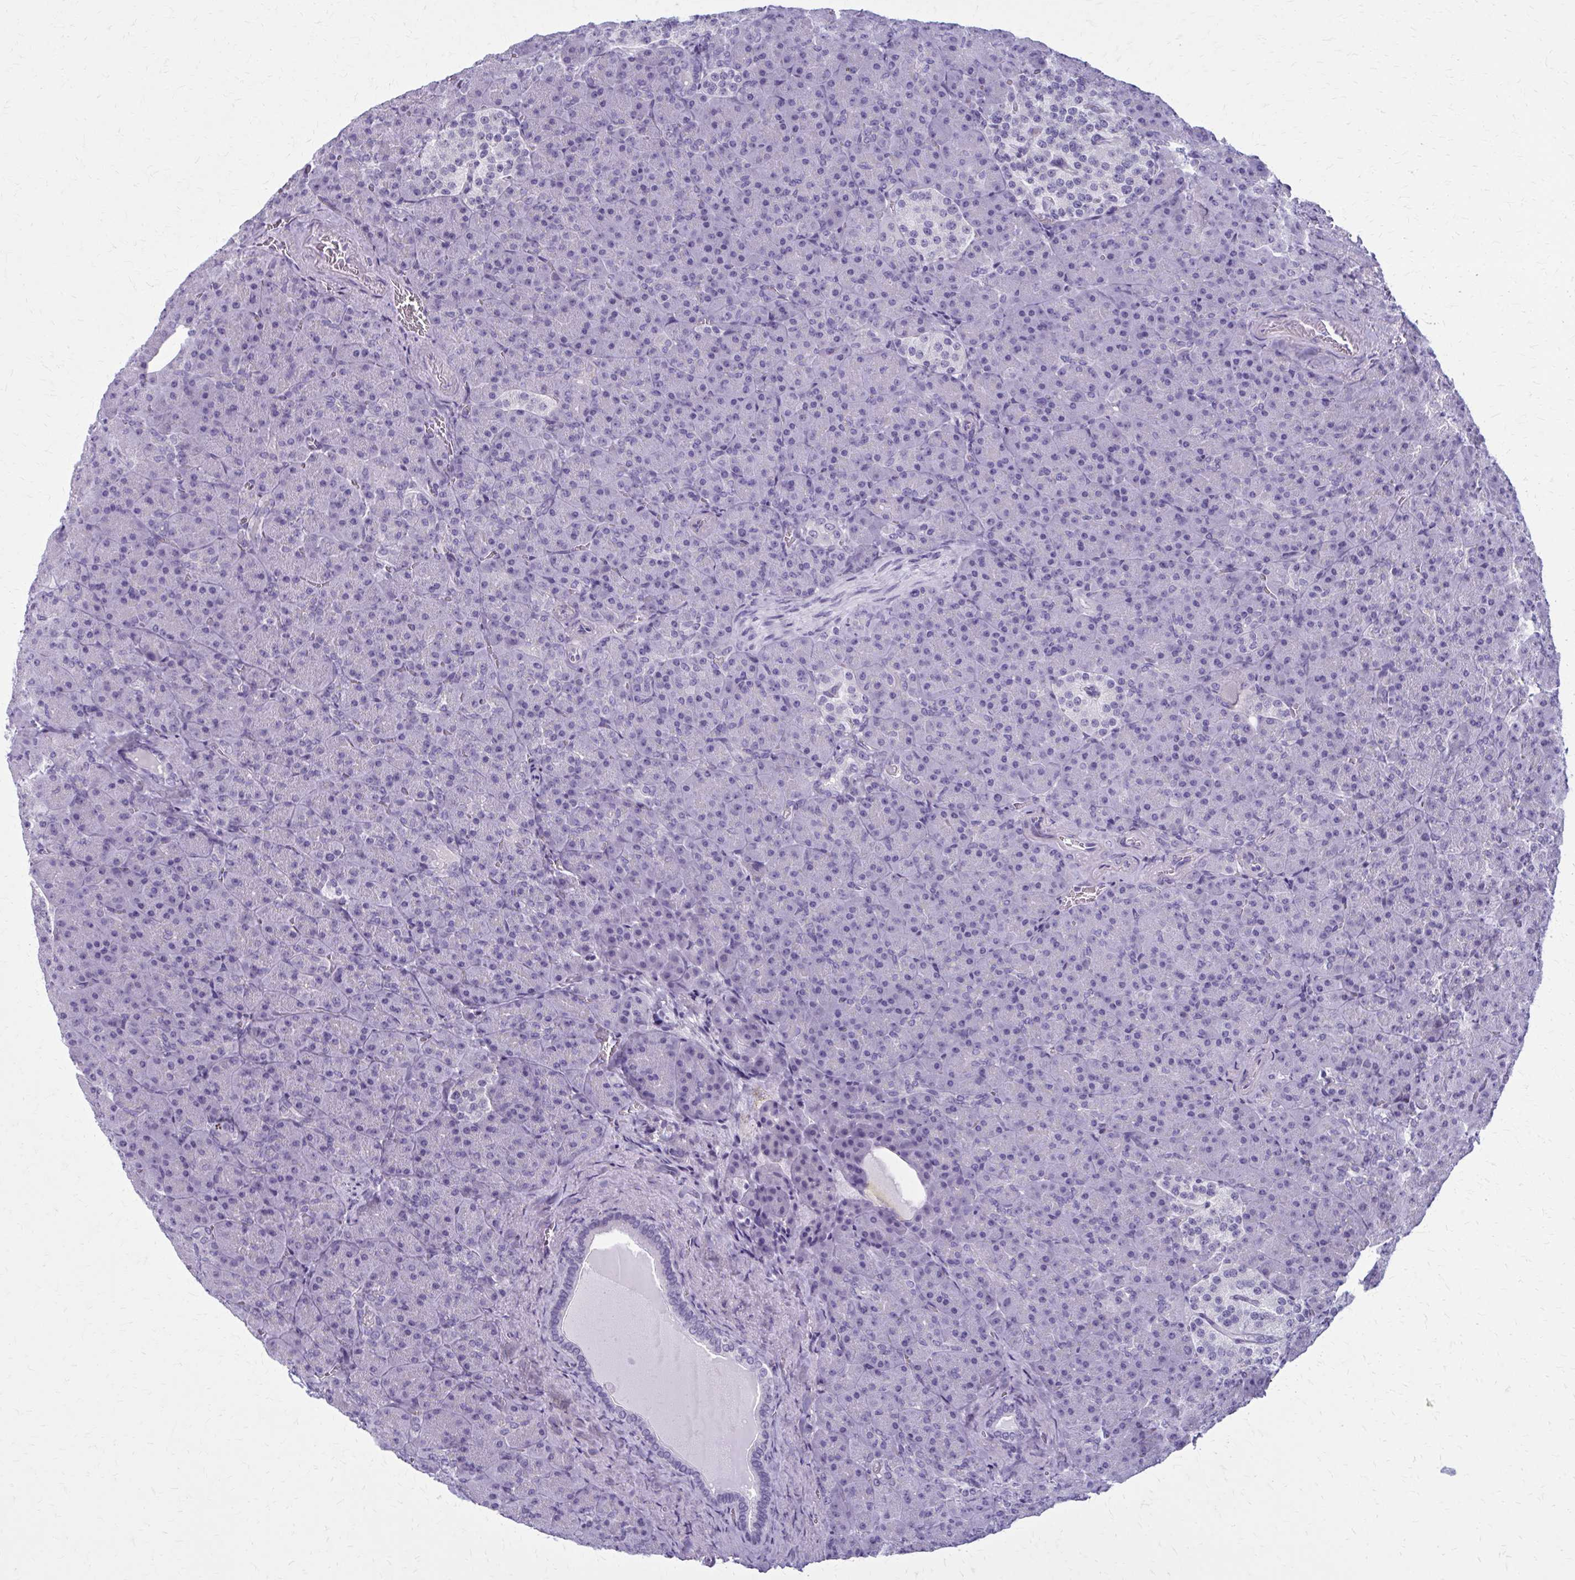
{"staining": {"intensity": "negative", "quantity": "none", "location": "none"}, "tissue": "pancreas", "cell_type": "Exocrine glandular cells", "image_type": "normal", "snomed": [{"axis": "morphology", "description": "Normal tissue, NOS"}, {"axis": "topography", "description": "Pancreas"}], "caption": "Image shows no protein expression in exocrine glandular cells of benign pancreas.", "gene": "CASQ2", "patient": {"sex": "female", "age": 74}}